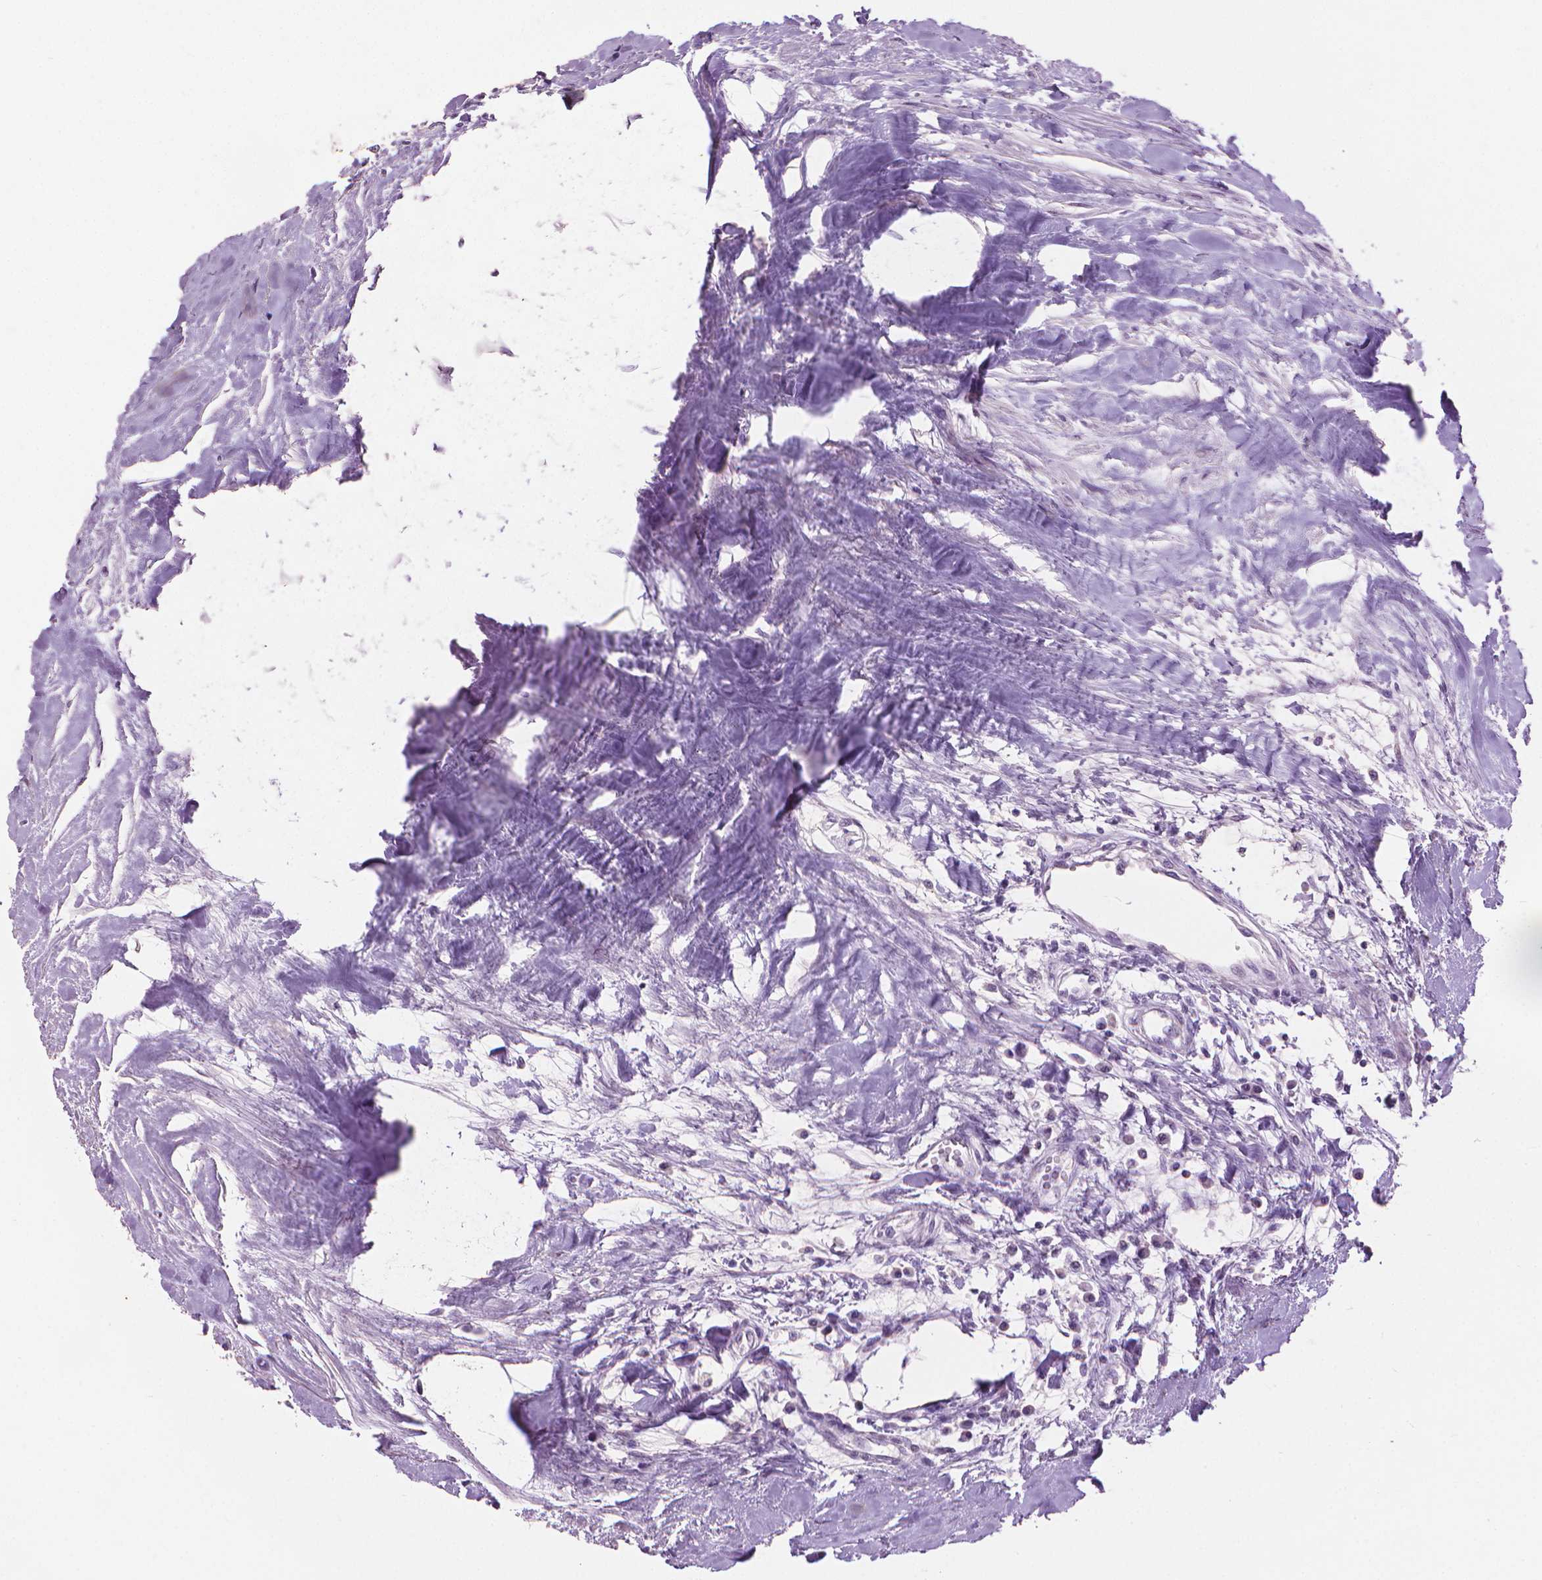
{"staining": {"intensity": "negative", "quantity": "none", "location": "none"}, "tissue": "carcinoid", "cell_type": "Tumor cells", "image_type": "cancer", "snomed": [{"axis": "morphology", "description": "Carcinoid, malignant, NOS"}, {"axis": "topography", "description": "Kidney"}], "caption": "High power microscopy photomicrograph of an immunohistochemistry (IHC) histopathology image of malignant carcinoid, revealing no significant expression in tumor cells.", "gene": "MLANA", "patient": {"sex": "female", "age": 41}}